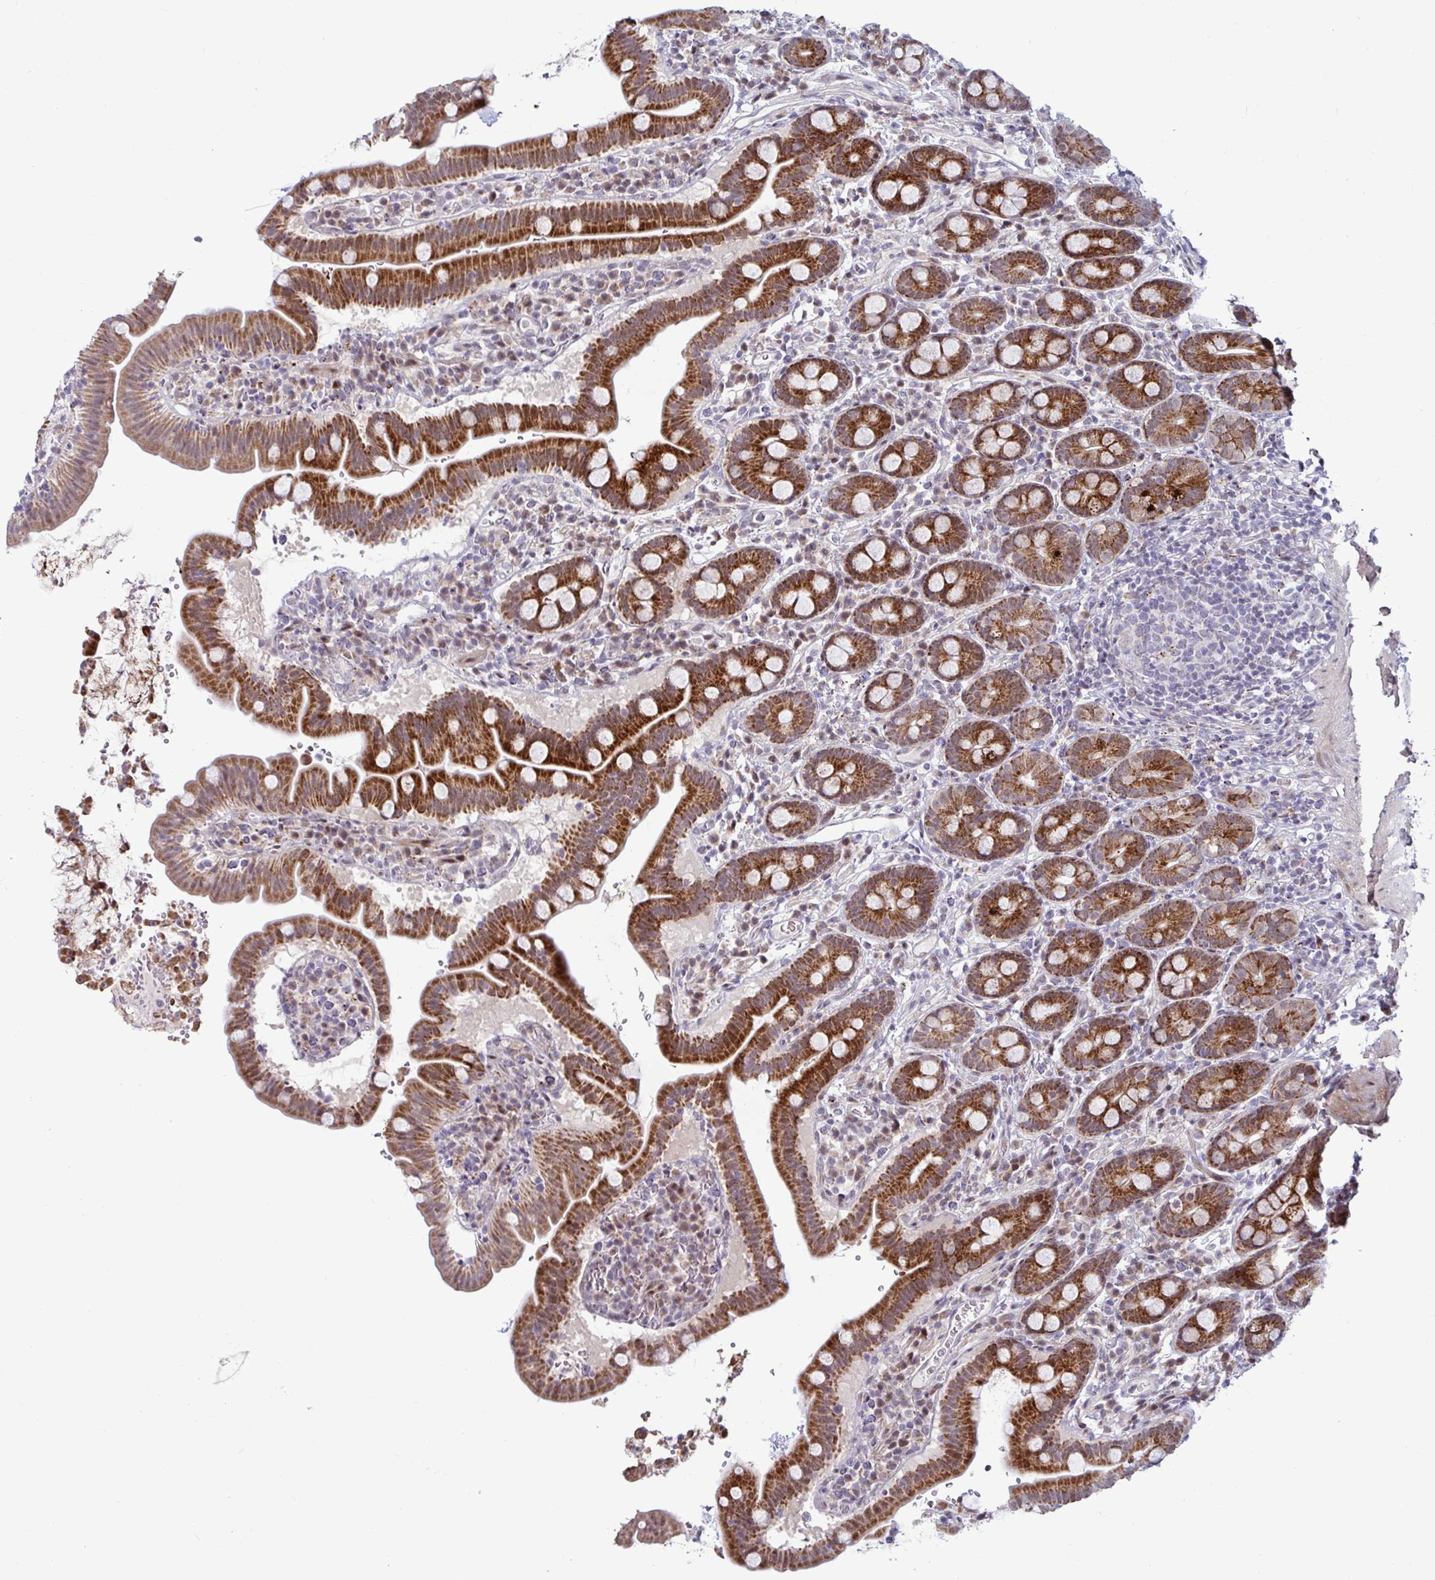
{"staining": {"intensity": "strong", "quantity": ">75%", "location": "cytoplasmic/membranous"}, "tissue": "small intestine", "cell_type": "Glandular cells", "image_type": "normal", "snomed": [{"axis": "morphology", "description": "Normal tissue, NOS"}, {"axis": "topography", "description": "Small intestine"}], "caption": "An IHC image of normal tissue is shown. Protein staining in brown shows strong cytoplasmic/membranous positivity in small intestine within glandular cells. Using DAB (brown) and hematoxylin (blue) stains, captured at high magnification using brightfield microscopy.", "gene": "DZIP1", "patient": {"sex": "male", "age": 26}}